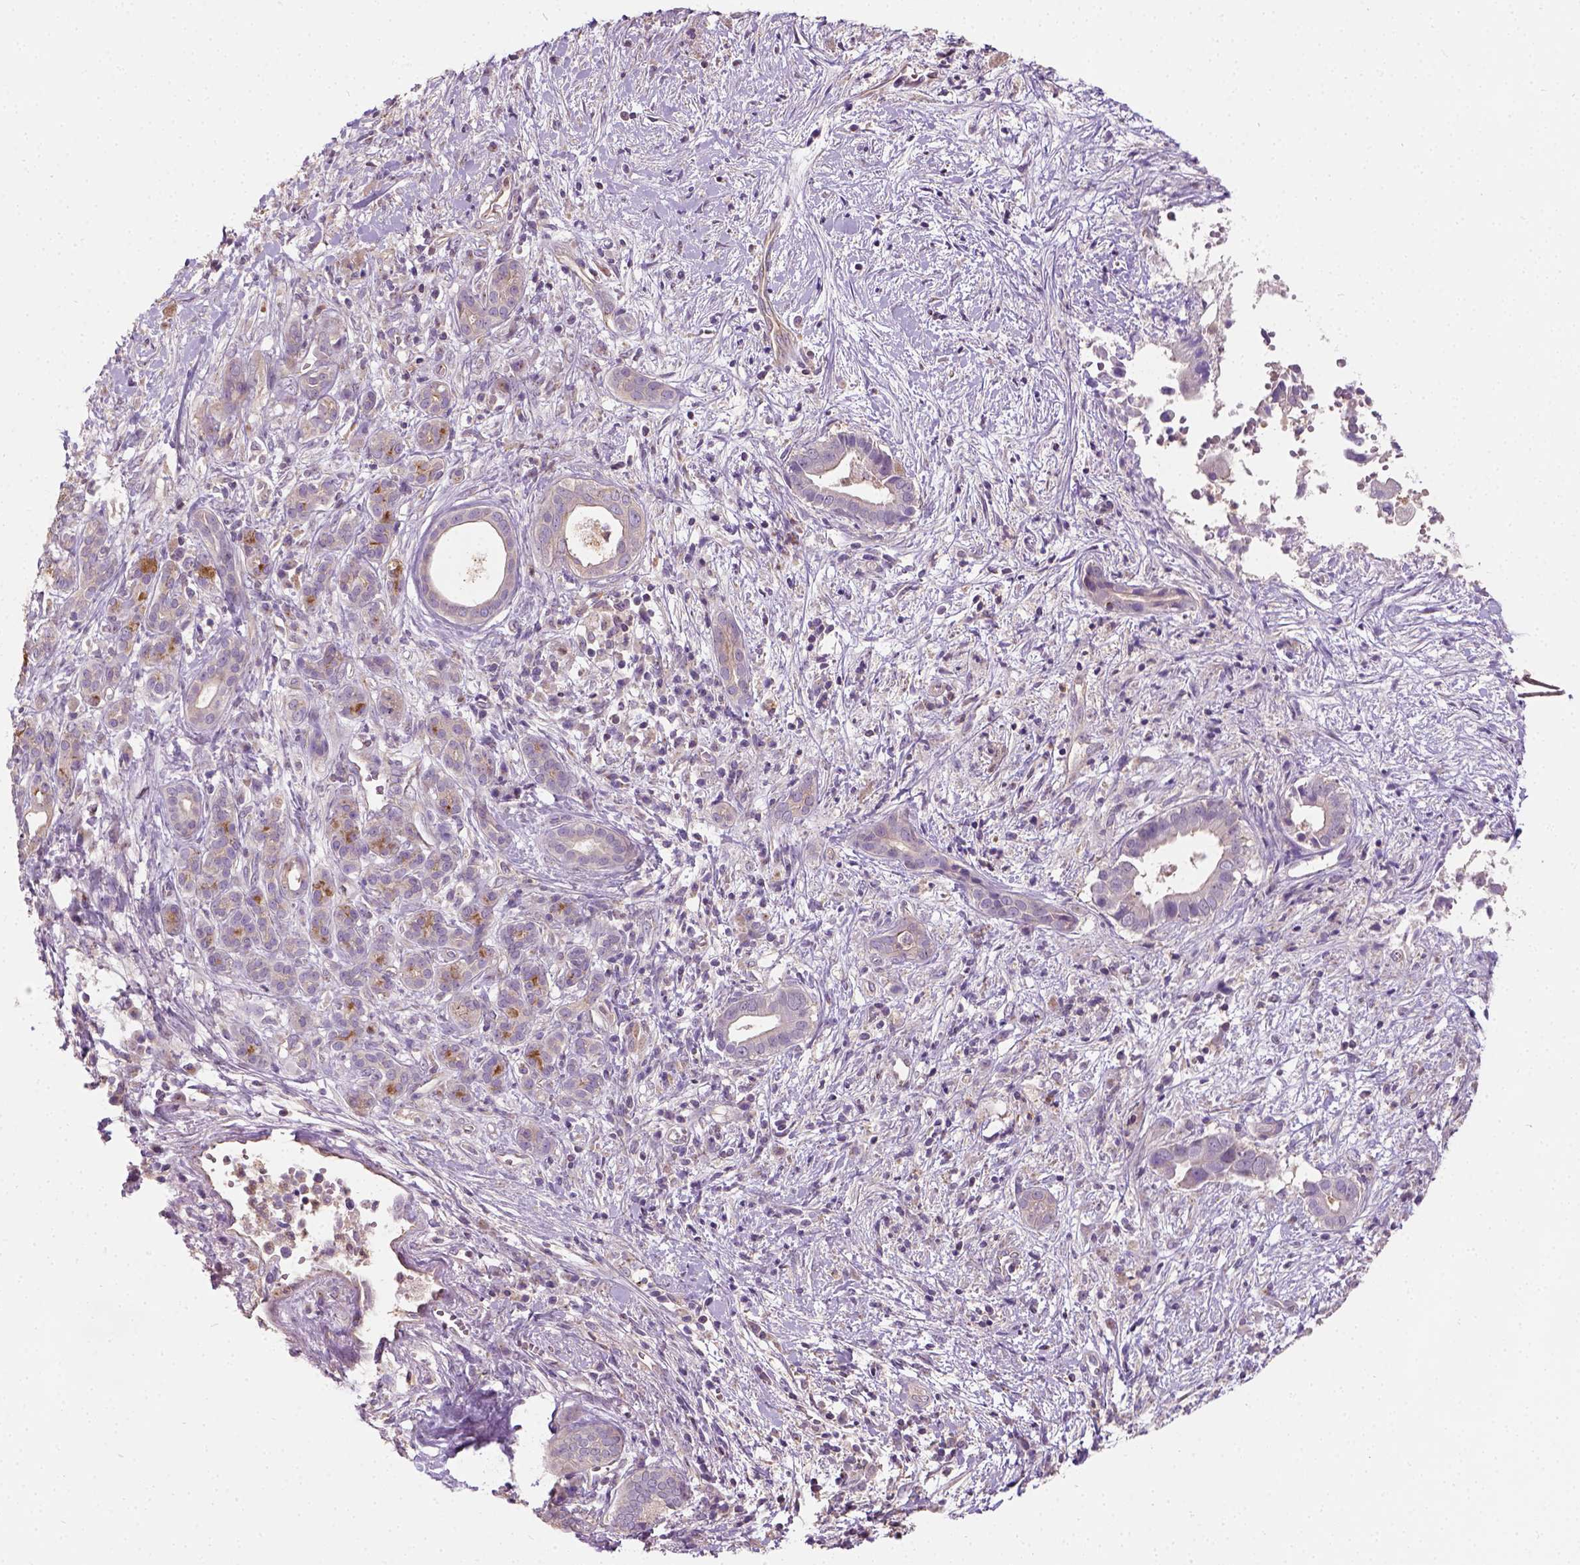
{"staining": {"intensity": "weak", "quantity": "25%-75%", "location": "cytoplasmic/membranous"}, "tissue": "pancreatic cancer", "cell_type": "Tumor cells", "image_type": "cancer", "snomed": [{"axis": "morphology", "description": "Adenocarcinoma, NOS"}, {"axis": "topography", "description": "Pancreas"}], "caption": "An immunohistochemistry histopathology image of neoplastic tissue is shown. Protein staining in brown shows weak cytoplasmic/membranous positivity in adenocarcinoma (pancreatic) within tumor cells.", "gene": "CRACR2A", "patient": {"sex": "male", "age": 61}}